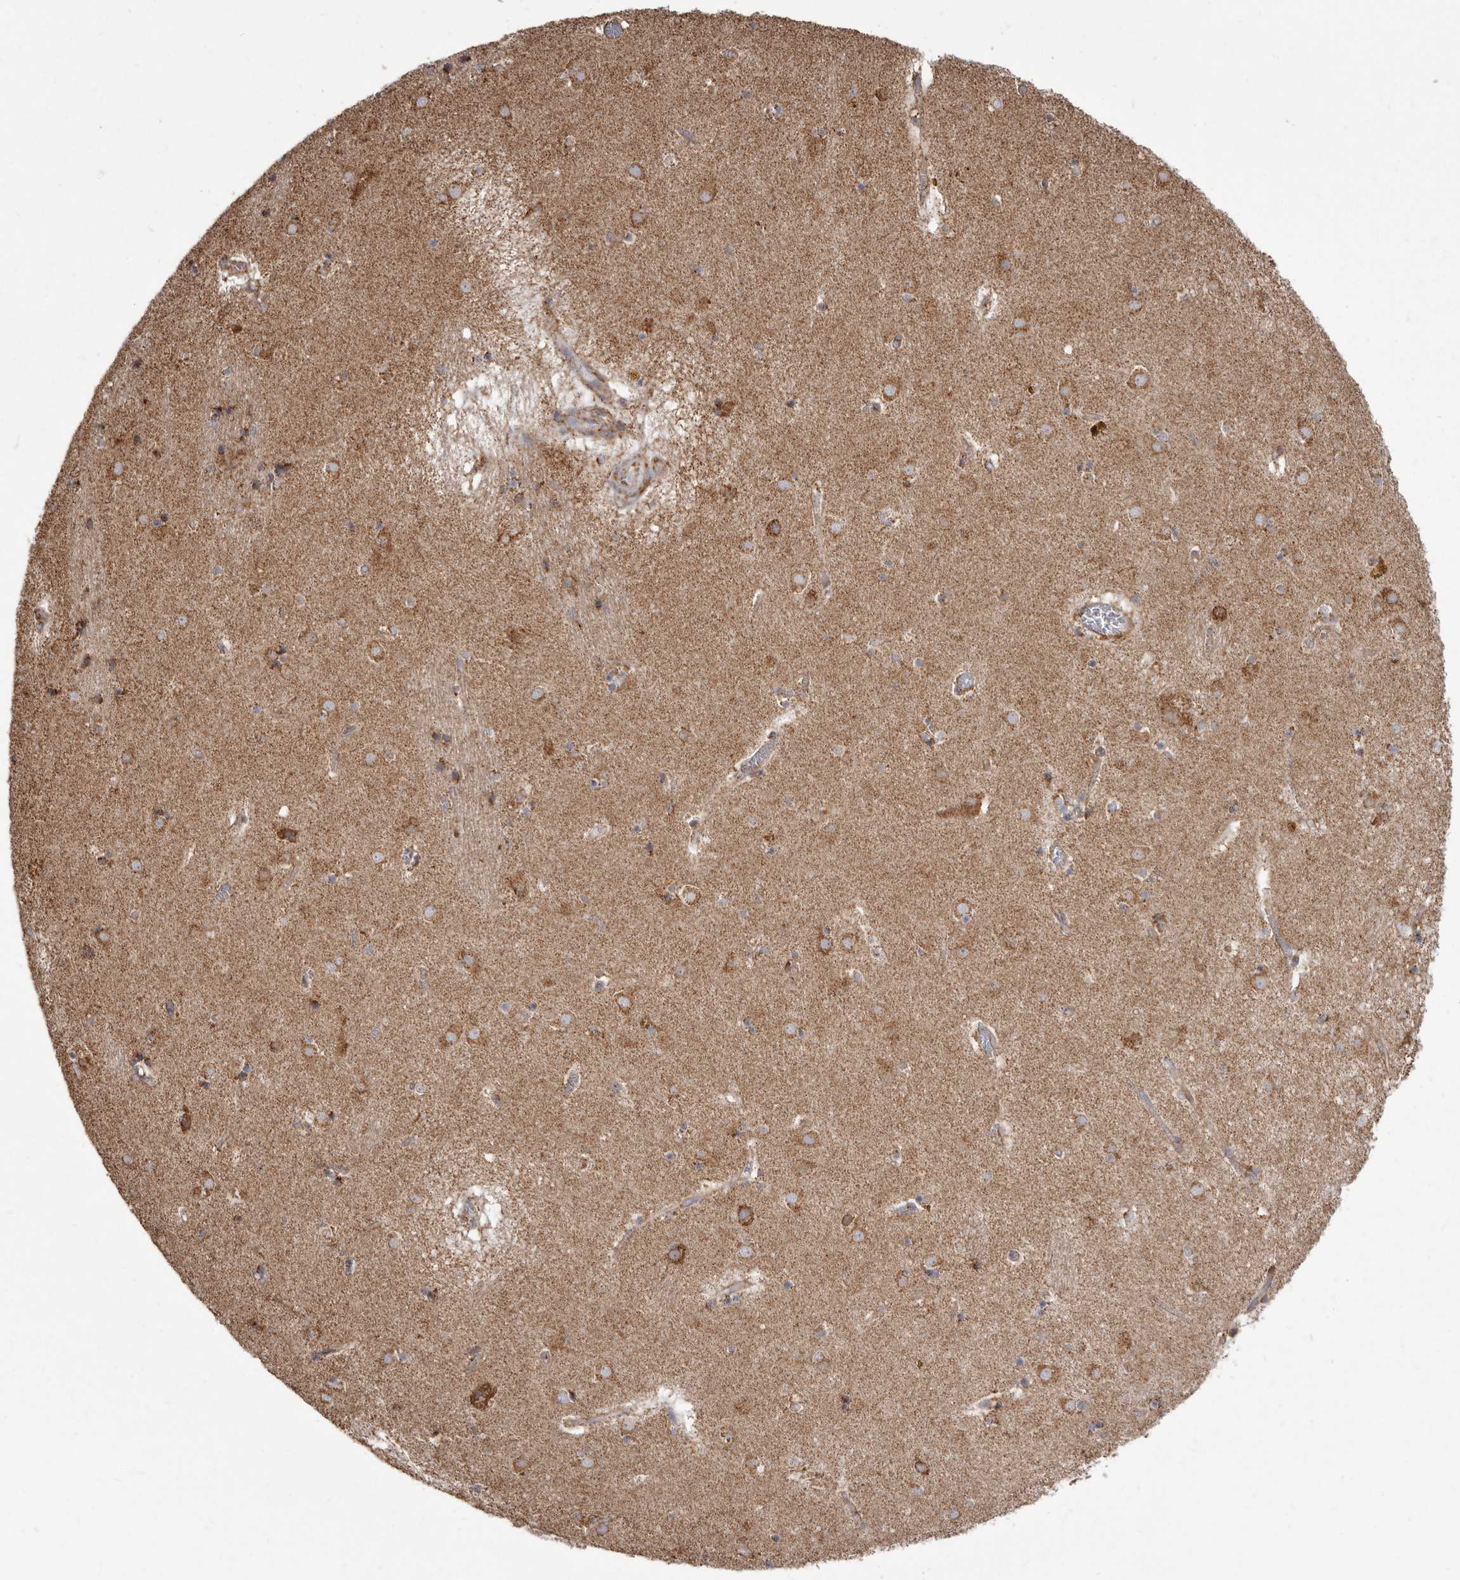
{"staining": {"intensity": "strong", "quantity": ">75%", "location": "cytoplasmic/membranous"}, "tissue": "caudate", "cell_type": "Glial cells", "image_type": "normal", "snomed": [{"axis": "morphology", "description": "Normal tissue, NOS"}, {"axis": "topography", "description": "Lateral ventricle wall"}], "caption": "Normal caudate displays strong cytoplasmic/membranous staining in approximately >75% of glial cells The staining was performed using DAB (3,3'-diaminobenzidine), with brown indicating positive protein expression. Nuclei are stained blue with hematoxylin..", "gene": "CDK5RAP3", "patient": {"sex": "male", "age": 70}}